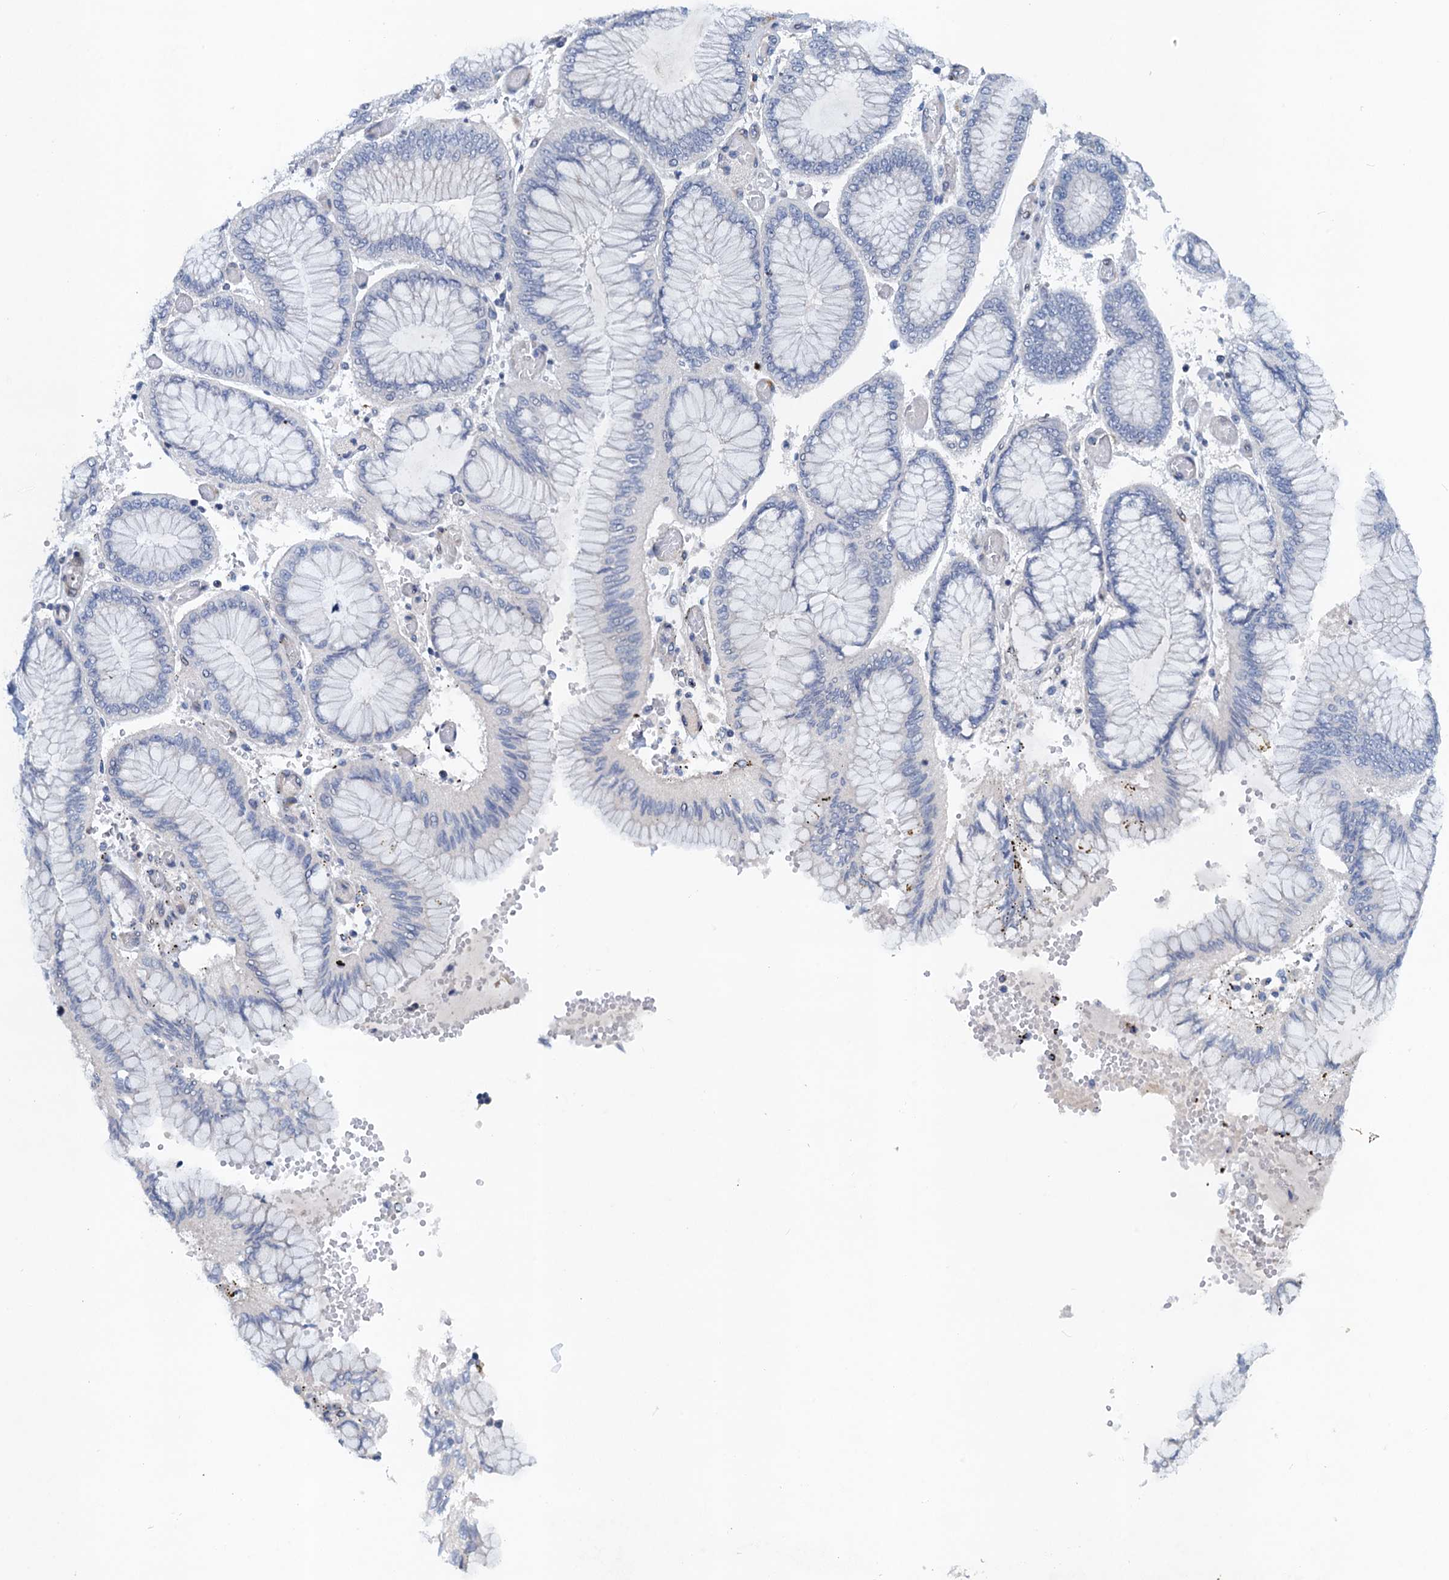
{"staining": {"intensity": "negative", "quantity": "none", "location": "none"}, "tissue": "stomach cancer", "cell_type": "Tumor cells", "image_type": "cancer", "snomed": [{"axis": "morphology", "description": "Adenocarcinoma, NOS"}, {"axis": "topography", "description": "Stomach"}], "caption": "Tumor cells are negative for brown protein staining in stomach adenocarcinoma.", "gene": "NBEA", "patient": {"sex": "male", "age": 76}}